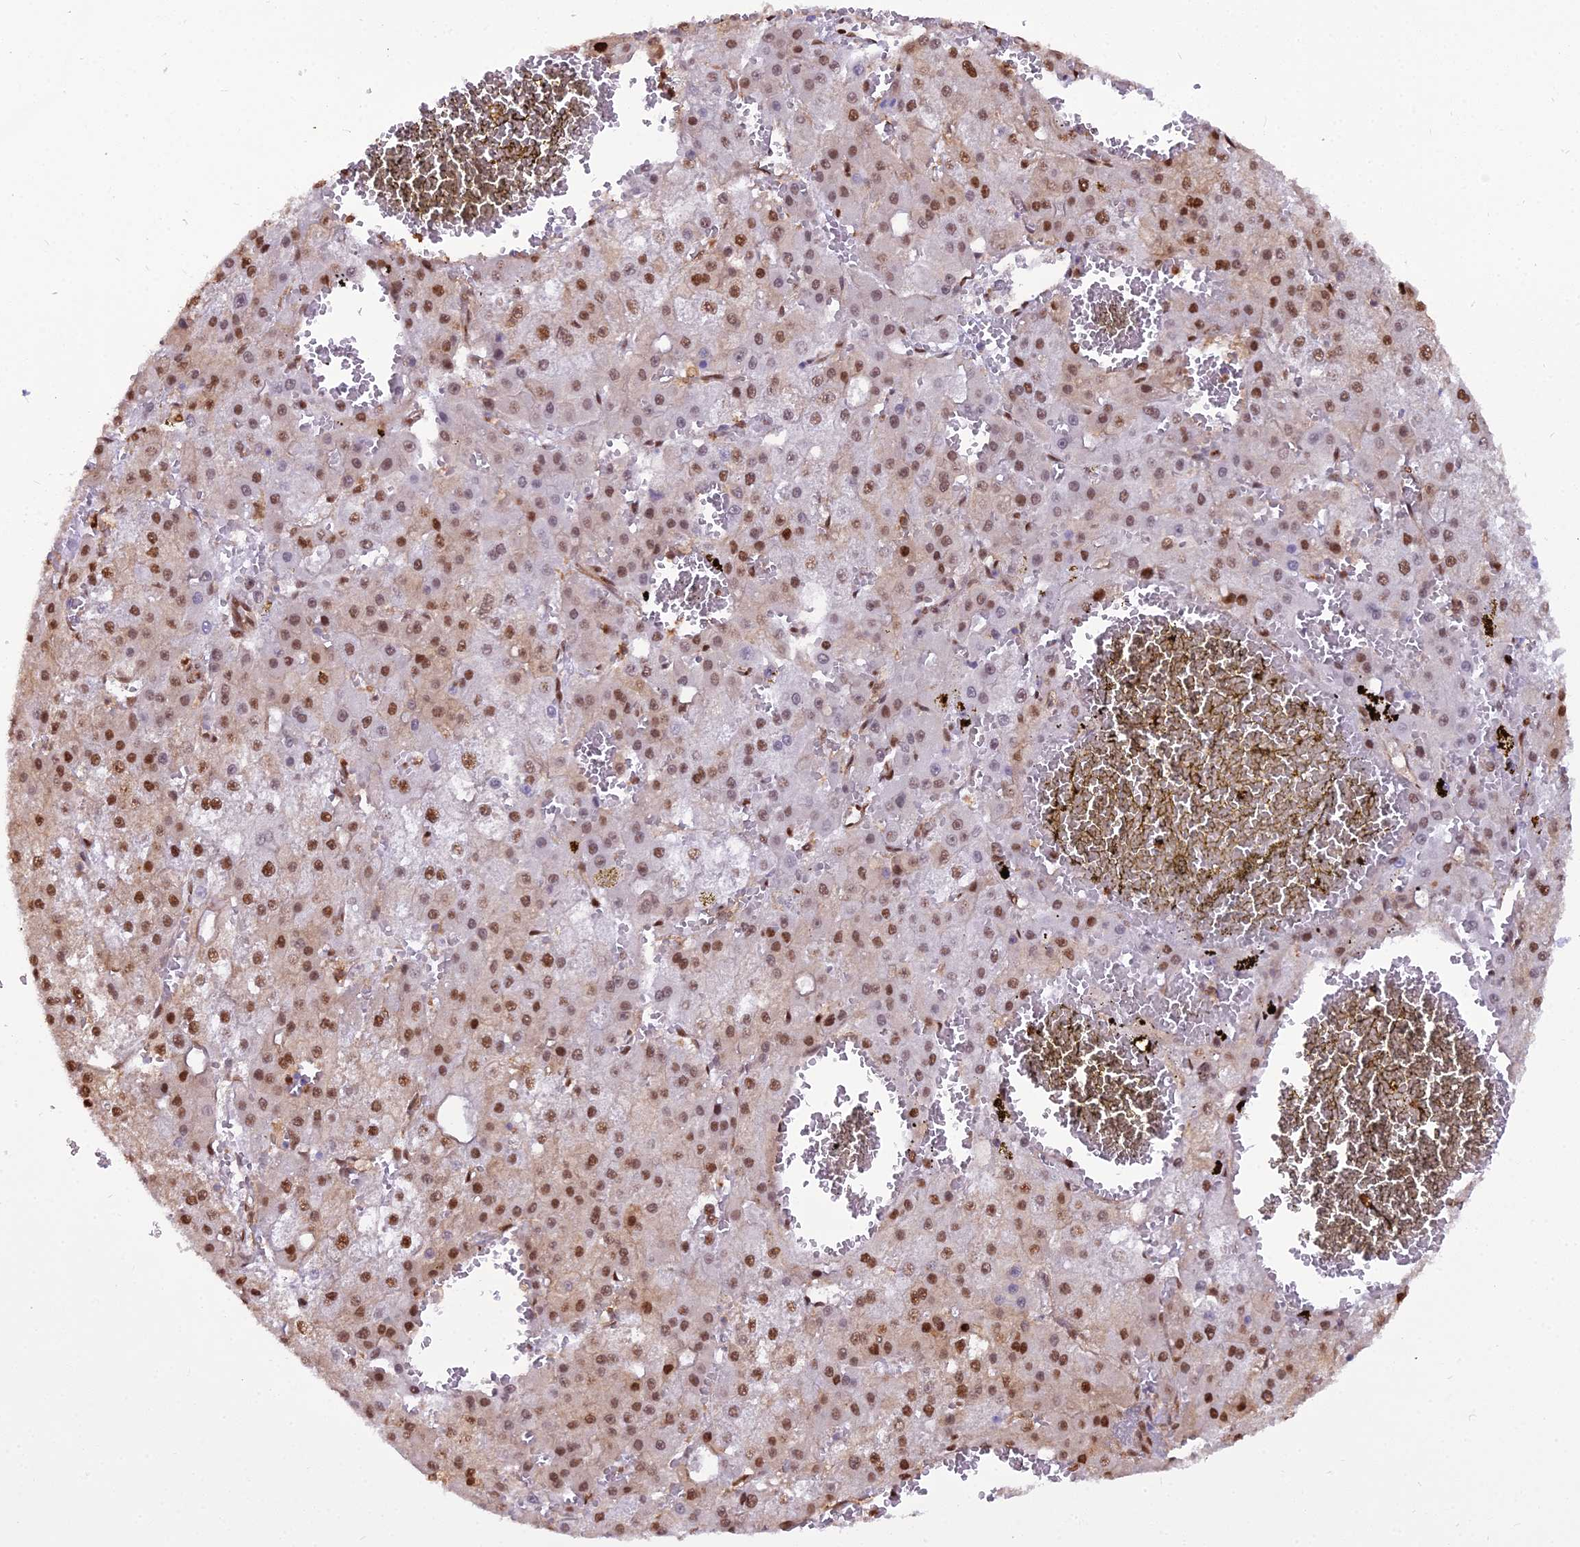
{"staining": {"intensity": "moderate", "quantity": ">75%", "location": "nuclear"}, "tissue": "liver cancer", "cell_type": "Tumor cells", "image_type": "cancer", "snomed": [{"axis": "morphology", "description": "Carcinoma, Hepatocellular, NOS"}, {"axis": "topography", "description": "Liver"}], "caption": "The image exhibits immunohistochemical staining of liver cancer (hepatocellular carcinoma). There is moderate nuclear staining is identified in about >75% of tumor cells. (DAB (3,3'-diaminobenzidine) IHC with brightfield microscopy, high magnification).", "gene": "NPEPL1", "patient": {"sex": "male", "age": 47}}